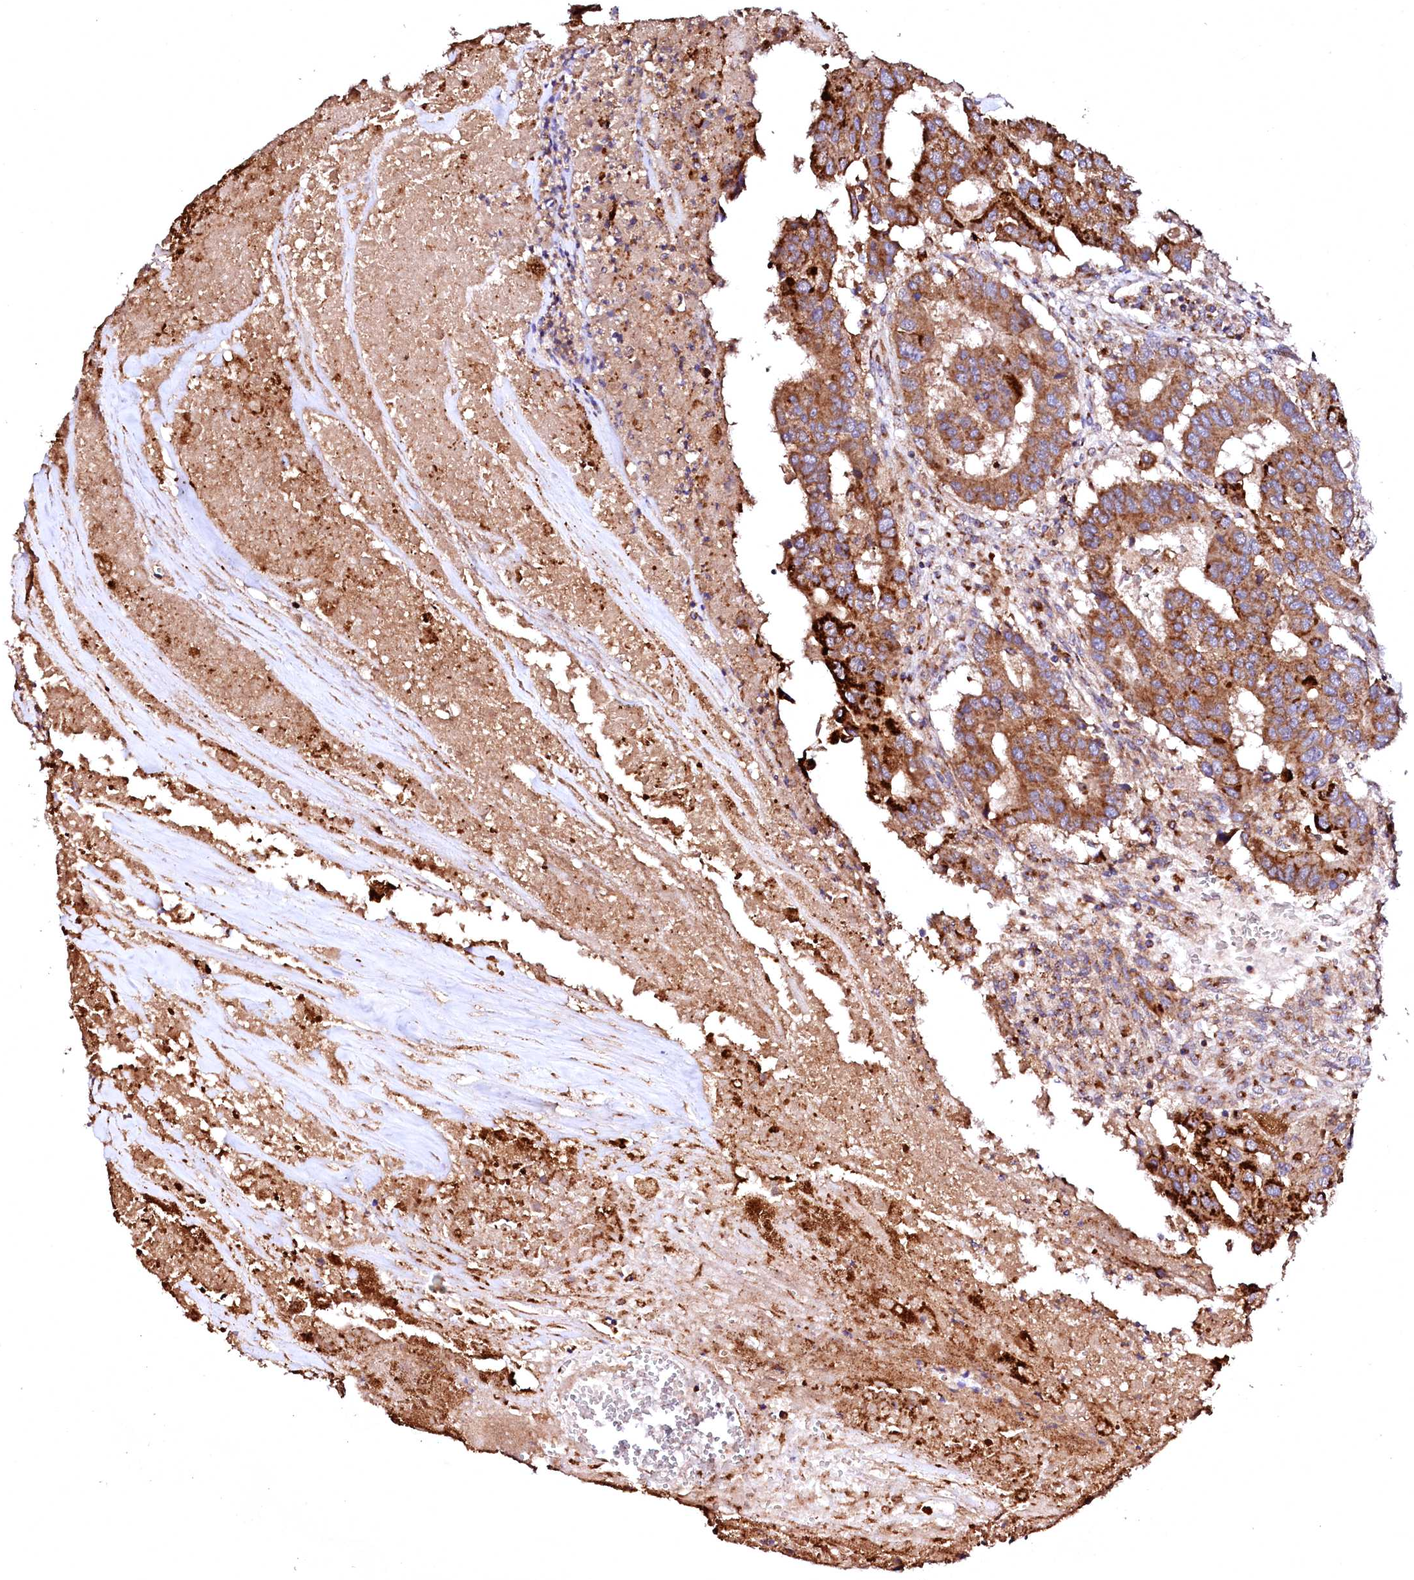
{"staining": {"intensity": "moderate", "quantity": ">75%", "location": "cytoplasmic/membranous"}, "tissue": "colorectal cancer", "cell_type": "Tumor cells", "image_type": "cancer", "snomed": [{"axis": "morphology", "description": "Adenocarcinoma, NOS"}, {"axis": "topography", "description": "Colon"}], "caption": "Tumor cells show moderate cytoplasmic/membranous expression in approximately >75% of cells in adenocarcinoma (colorectal). (DAB (3,3'-diaminobenzidine) = brown stain, brightfield microscopy at high magnification).", "gene": "ST3GAL1", "patient": {"sex": "male", "age": 77}}